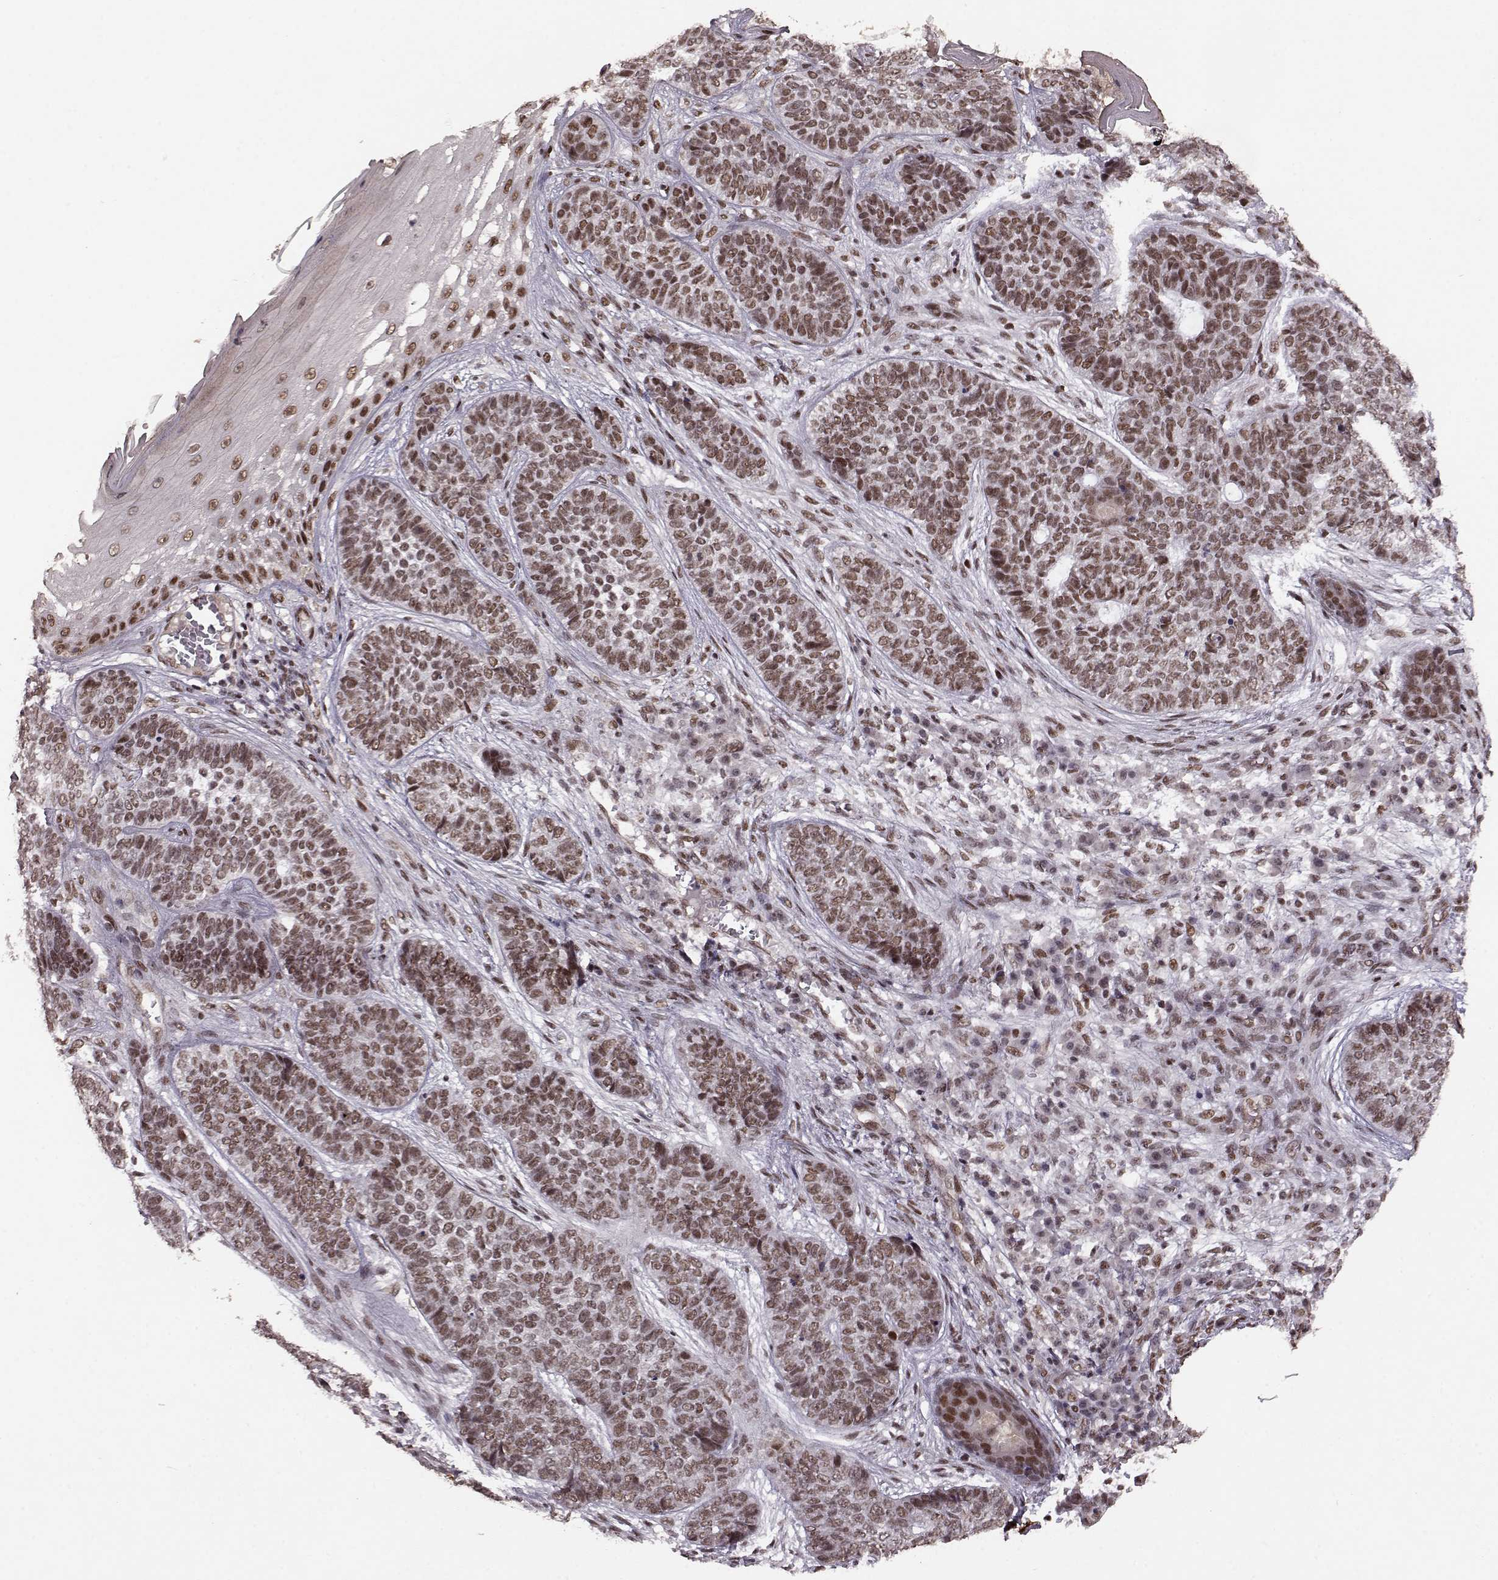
{"staining": {"intensity": "moderate", "quantity": ">75%", "location": "nuclear"}, "tissue": "skin cancer", "cell_type": "Tumor cells", "image_type": "cancer", "snomed": [{"axis": "morphology", "description": "Basal cell carcinoma"}, {"axis": "topography", "description": "Skin"}], "caption": "Skin cancer (basal cell carcinoma) tissue shows moderate nuclear expression in about >75% of tumor cells", "gene": "RRAGD", "patient": {"sex": "female", "age": 69}}